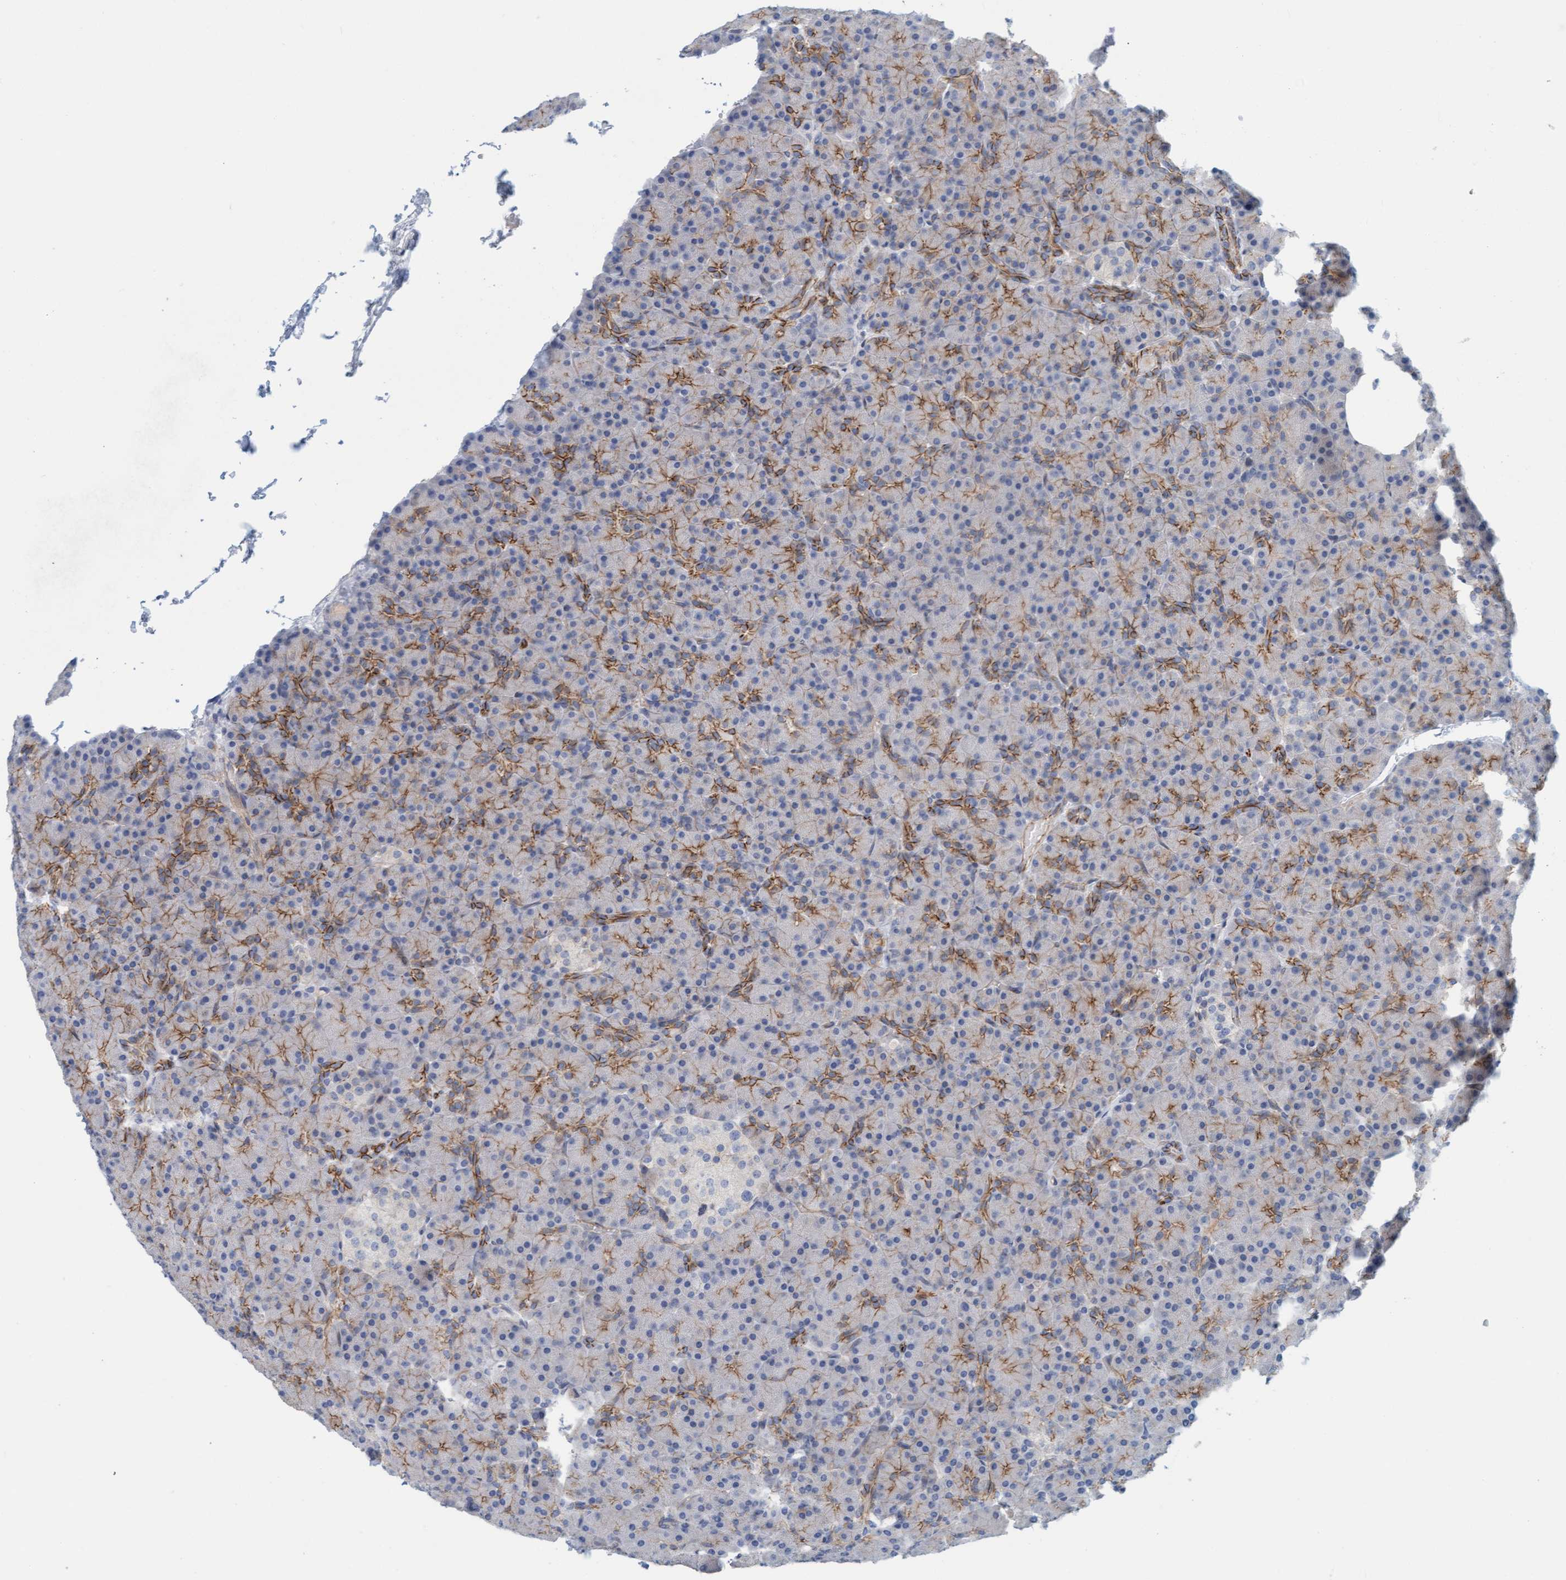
{"staining": {"intensity": "weak", "quantity": "25%-75%", "location": "cytoplasmic/membranous"}, "tissue": "pancreas", "cell_type": "Exocrine glandular cells", "image_type": "normal", "snomed": [{"axis": "morphology", "description": "Normal tissue, NOS"}, {"axis": "topography", "description": "Pancreas"}], "caption": "High-magnification brightfield microscopy of normal pancreas stained with DAB (brown) and counterstained with hematoxylin (blue). exocrine glandular cells exhibit weak cytoplasmic/membranous expression is seen in approximately25%-75% of cells.", "gene": "KRBA2", "patient": {"sex": "female", "age": 43}}